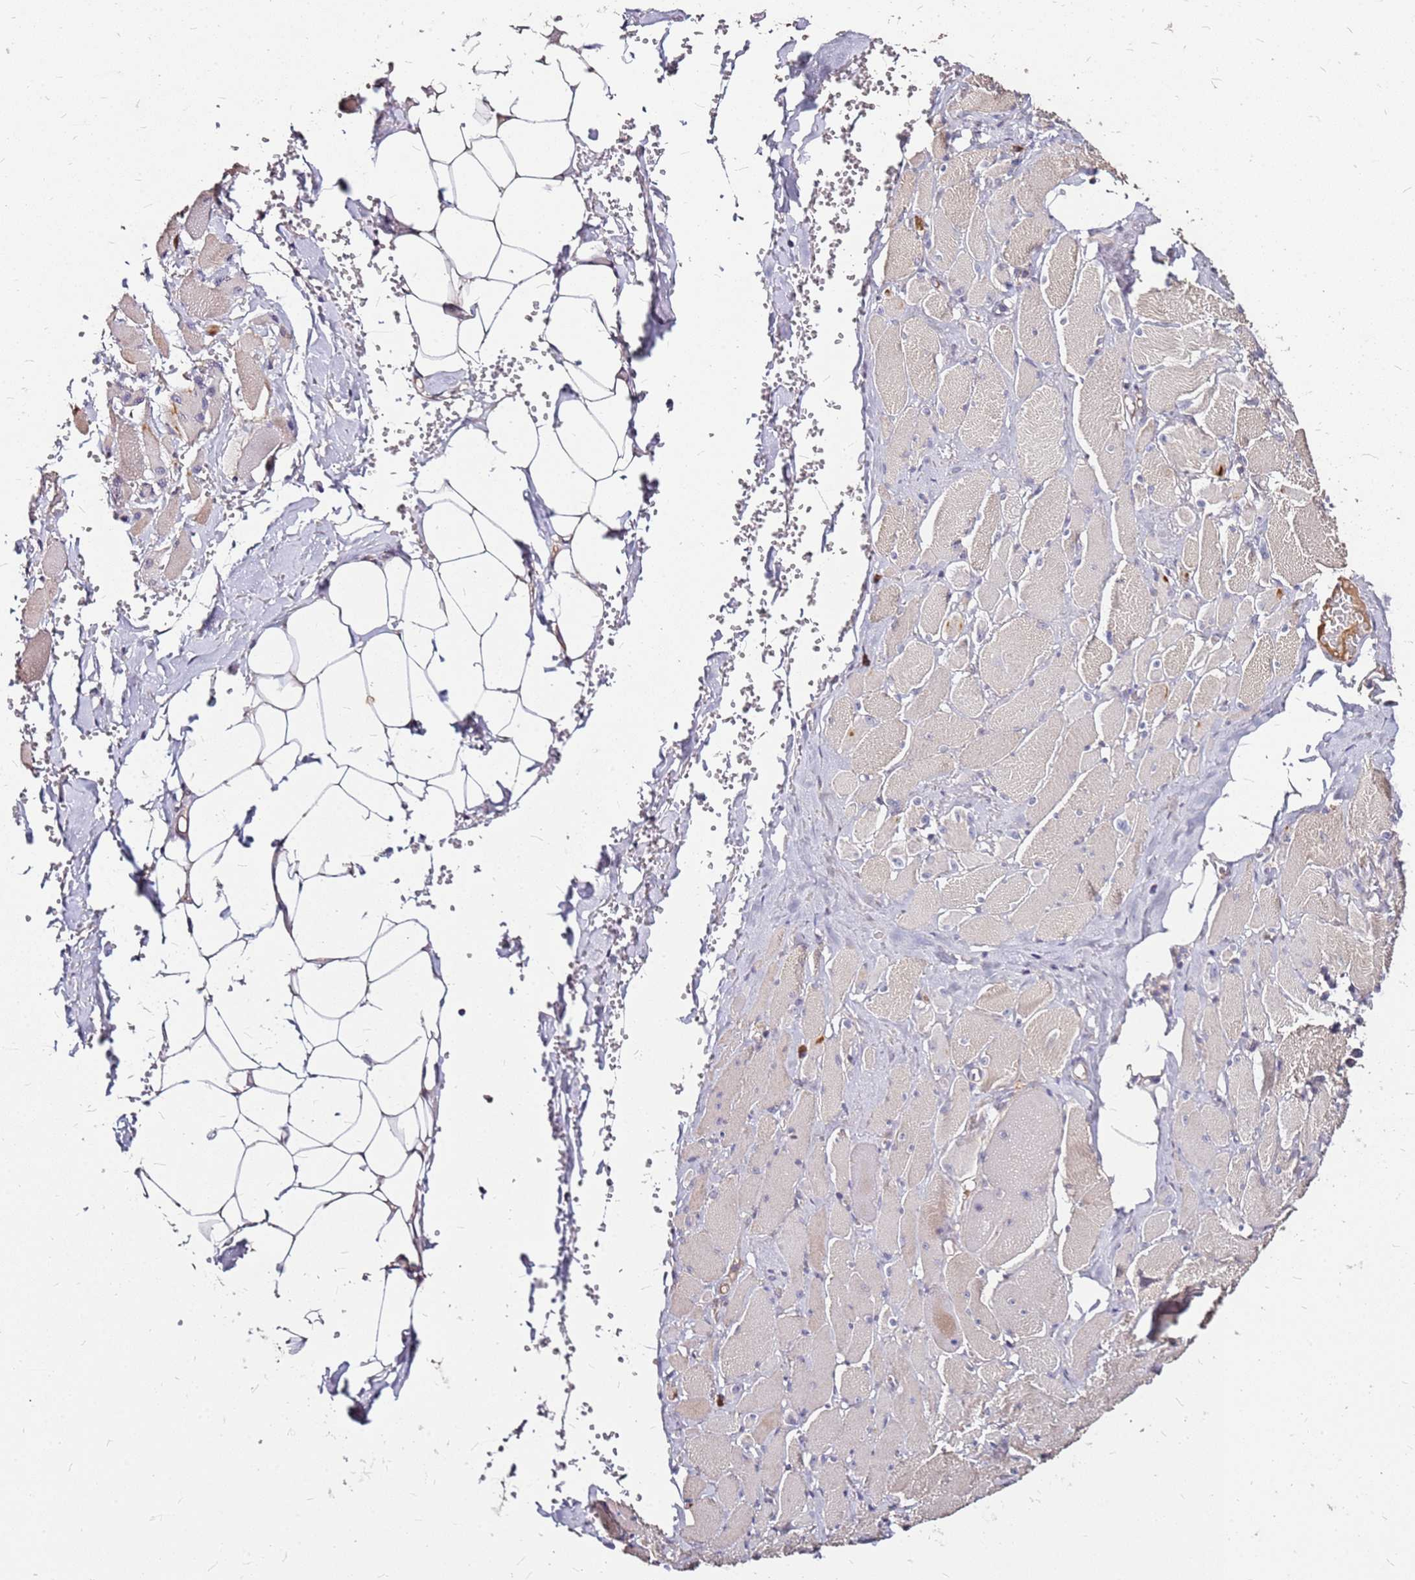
{"staining": {"intensity": "negative", "quantity": "none", "location": "none"}, "tissue": "skeletal muscle", "cell_type": "Myocytes", "image_type": "normal", "snomed": [{"axis": "morphology", "description": "Normal tissue, NOS"}, {"axis": "morphology", "description": "Basal cell carcinoma"}, {"axis": "topography", "description": "Skeletal muscle"}], "caption": "Photomicrograph shows no protein staining in myocytes of benign skeletal muscle.", "gene": "DCDC2C", "patient": {"sex": "female", "age": 64}}